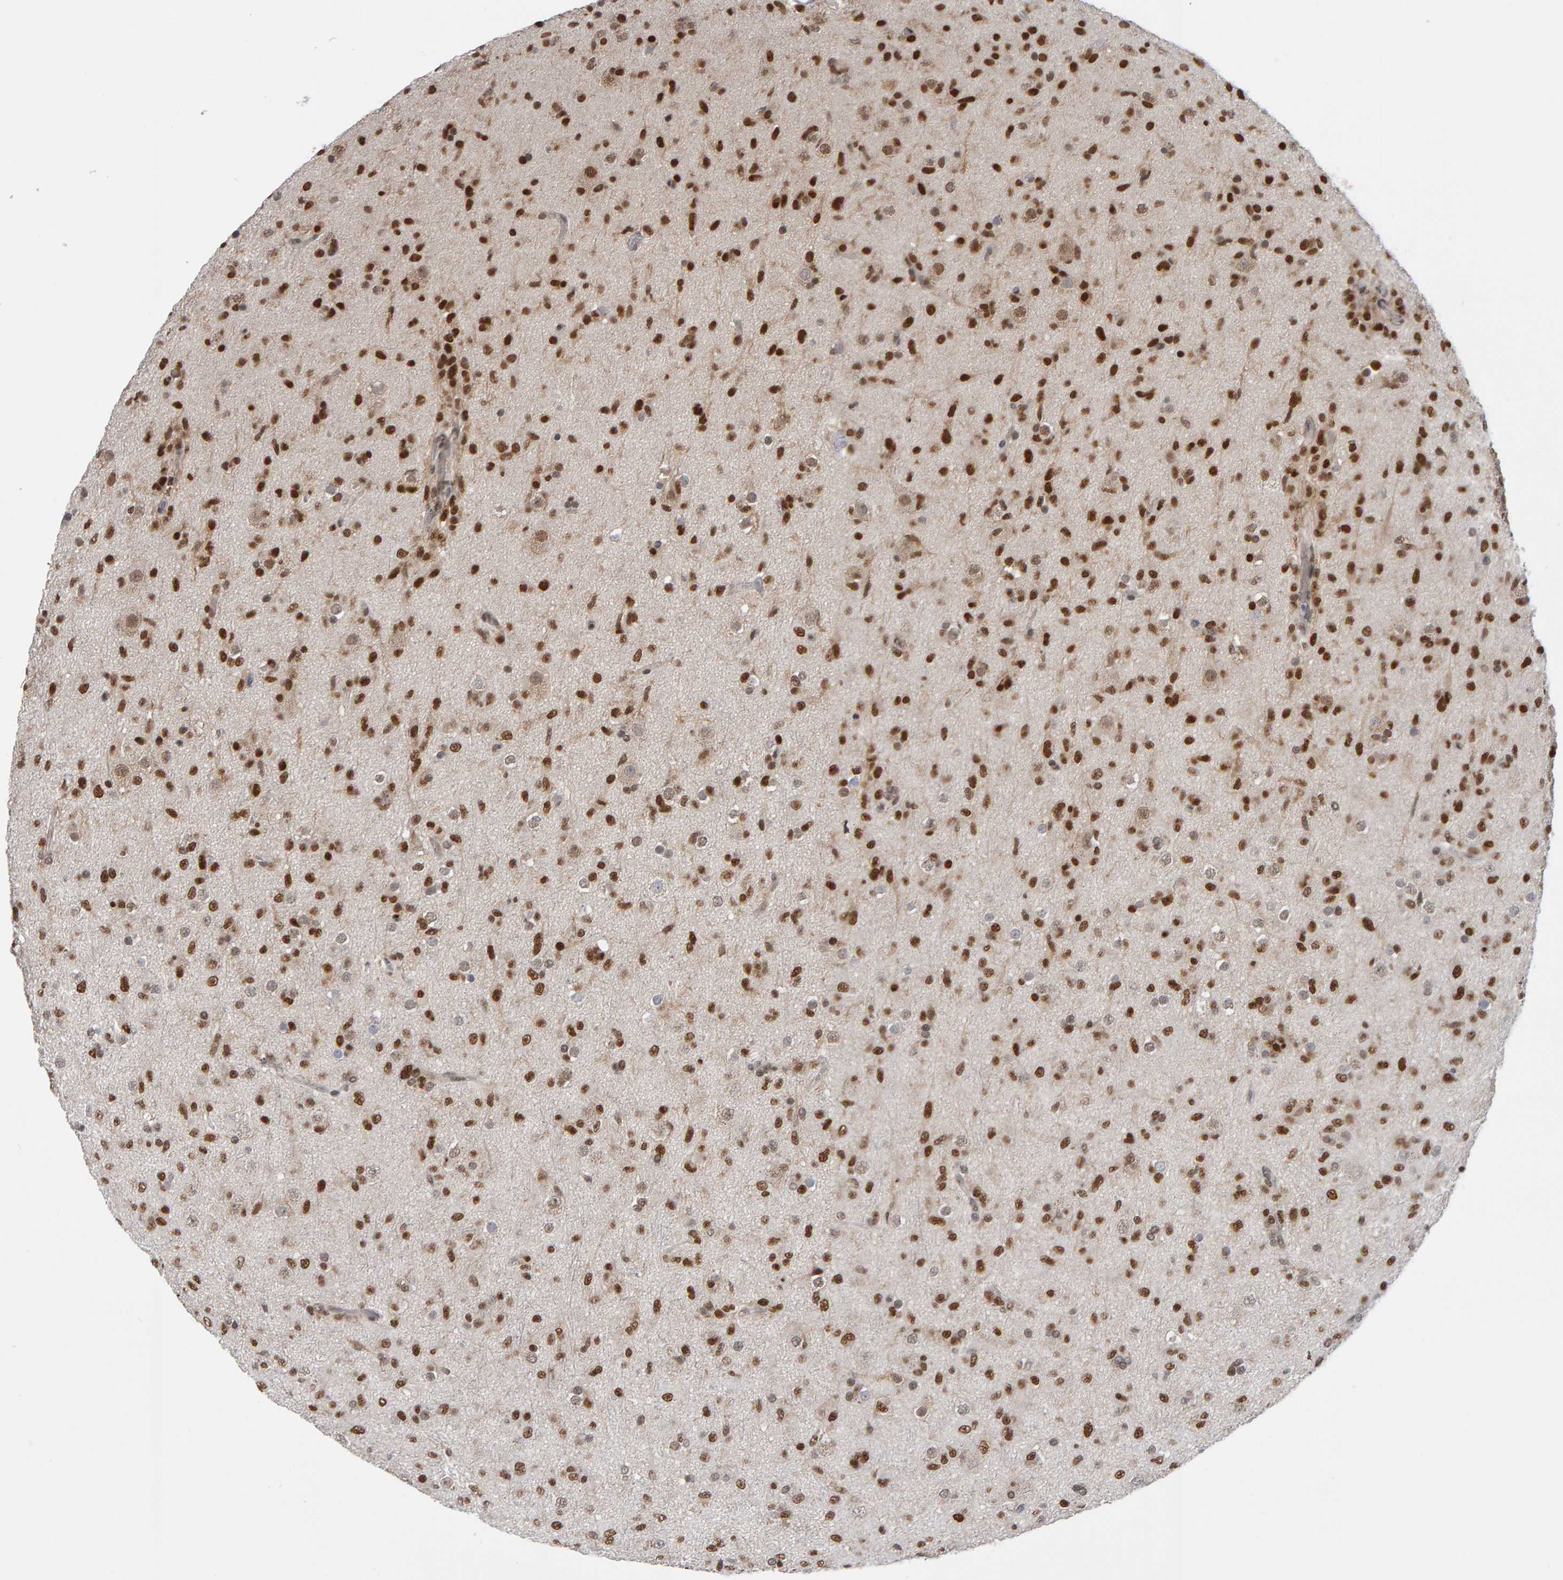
{"staining": {"intensity": "strong", "quantity": ">75%", "location": "nuclear"}, "tissue": "glioma", "cell_type": "Tumor cells", "image_type": "cancer", "snomed": [{"axis": "morphology", "description": "Glioma, malignant, Low grade"}, {"axis": "topography", "description": "Brain"}], "caption": "A brown stain labels strong nuclear staining of a protein in human malignant glioma (low-grade) tumor cells. The staining was performed using DAB (3,3'-diaminobenzidine), with brown indicating positive protein expression. Nuclei are stained blue with hematoxylin.", "gene": "ATF7IP", "patient": {"sex": "male", "age": 65}}